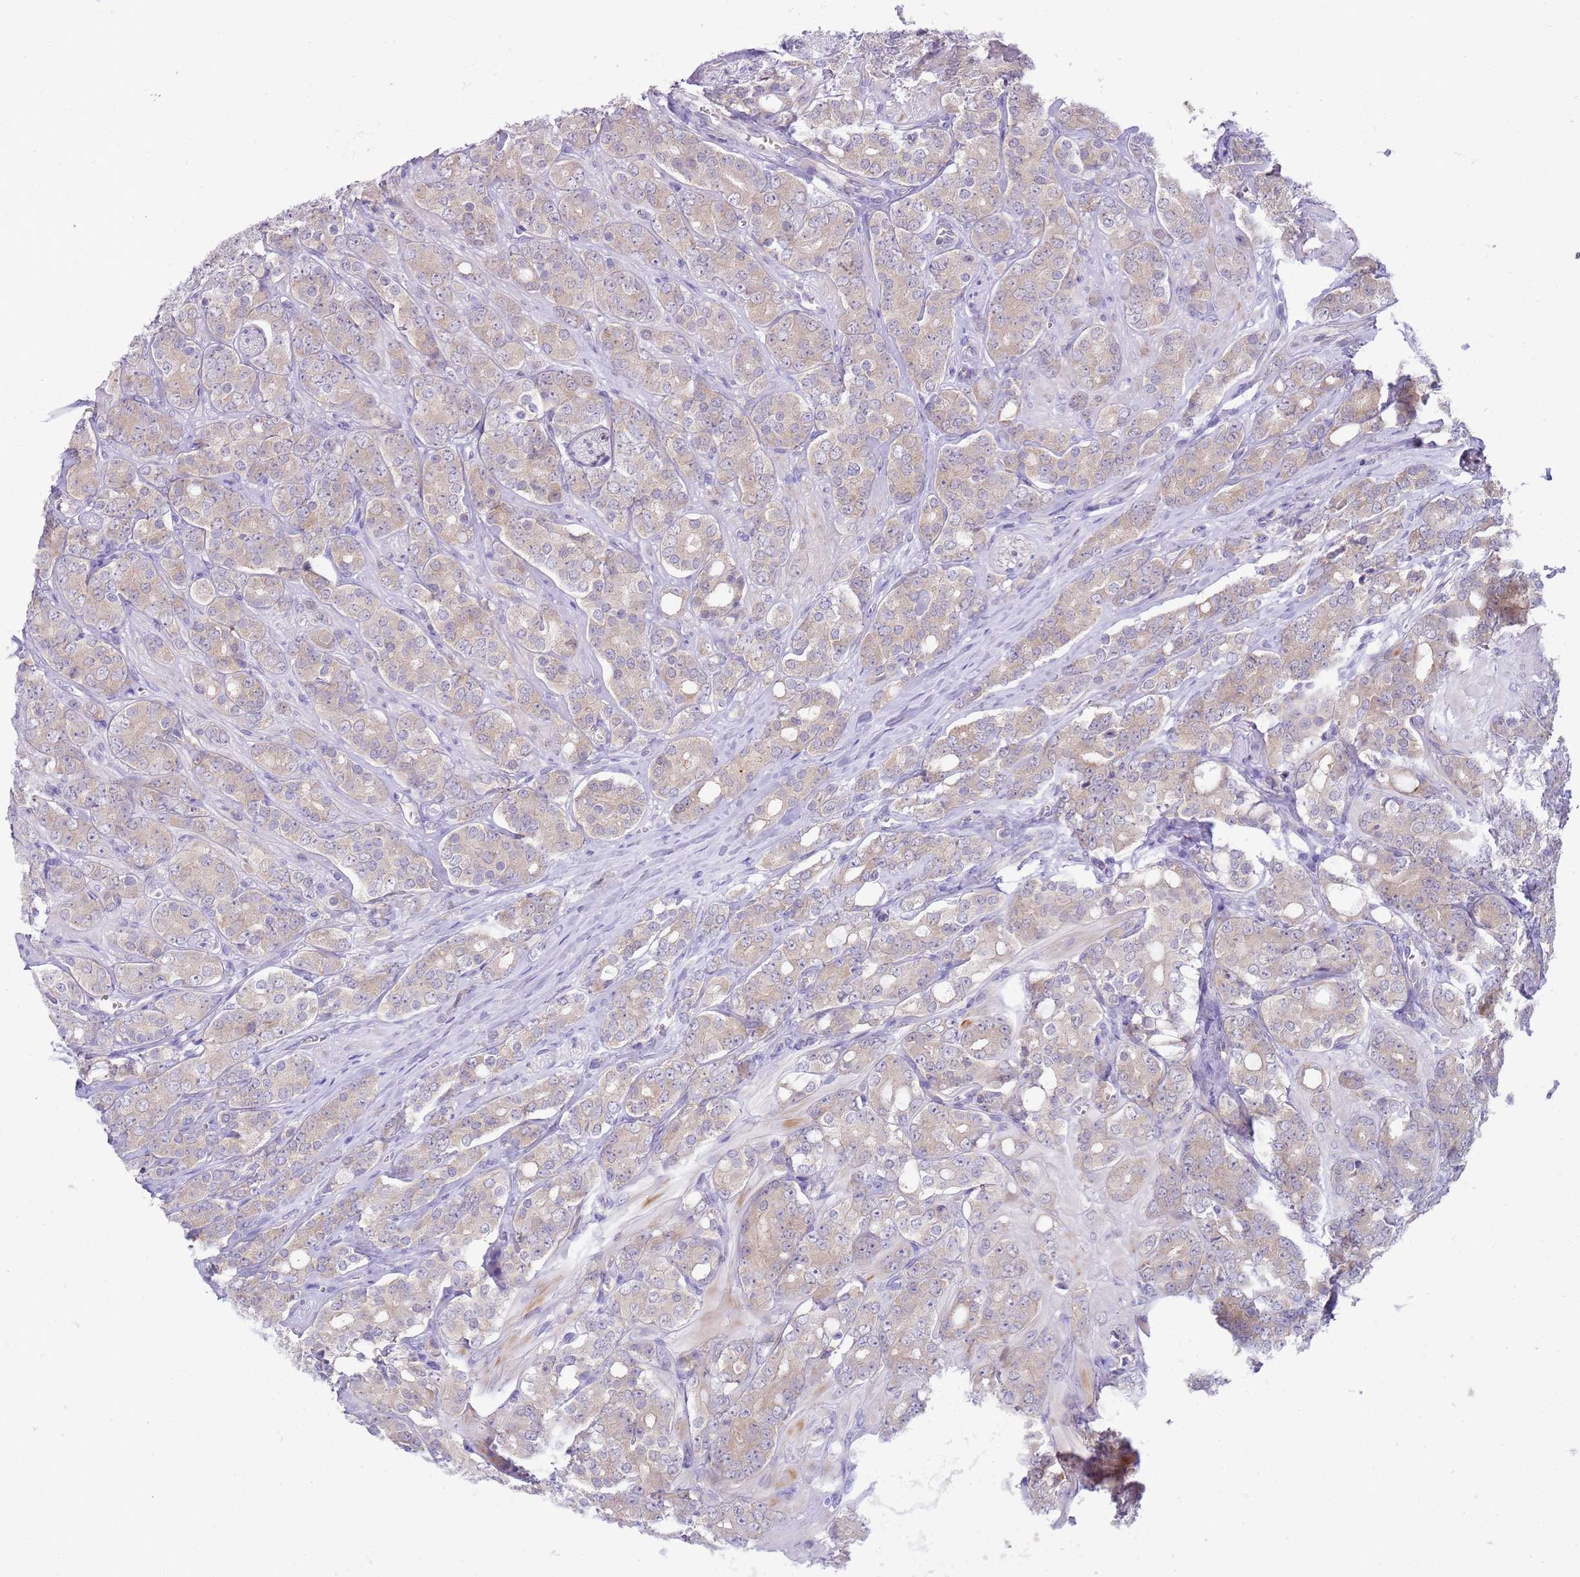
{"staining": {"intensity": "moderate", "quantity": "<25%", "location": "cytoplasmic/membranous"}, "tissue": "prostate cancer", "cell_type": "Tumor cells", "image_type": "cancer", "snomed": [{"axis": "morphology", "description": "Adenocarcinoma, High grade"}, {"axis": "topography", "description": "Prostate"}], "caption": "Adenocarcinoma (high-grade) (prostate) was stained to show a protein in brown. There is low levels of moderate cytoplasmic/membranous expression in approximately <25% of tumor cells.", "gene": "STK25", "patient": {"sex": "male", "age": 62}}